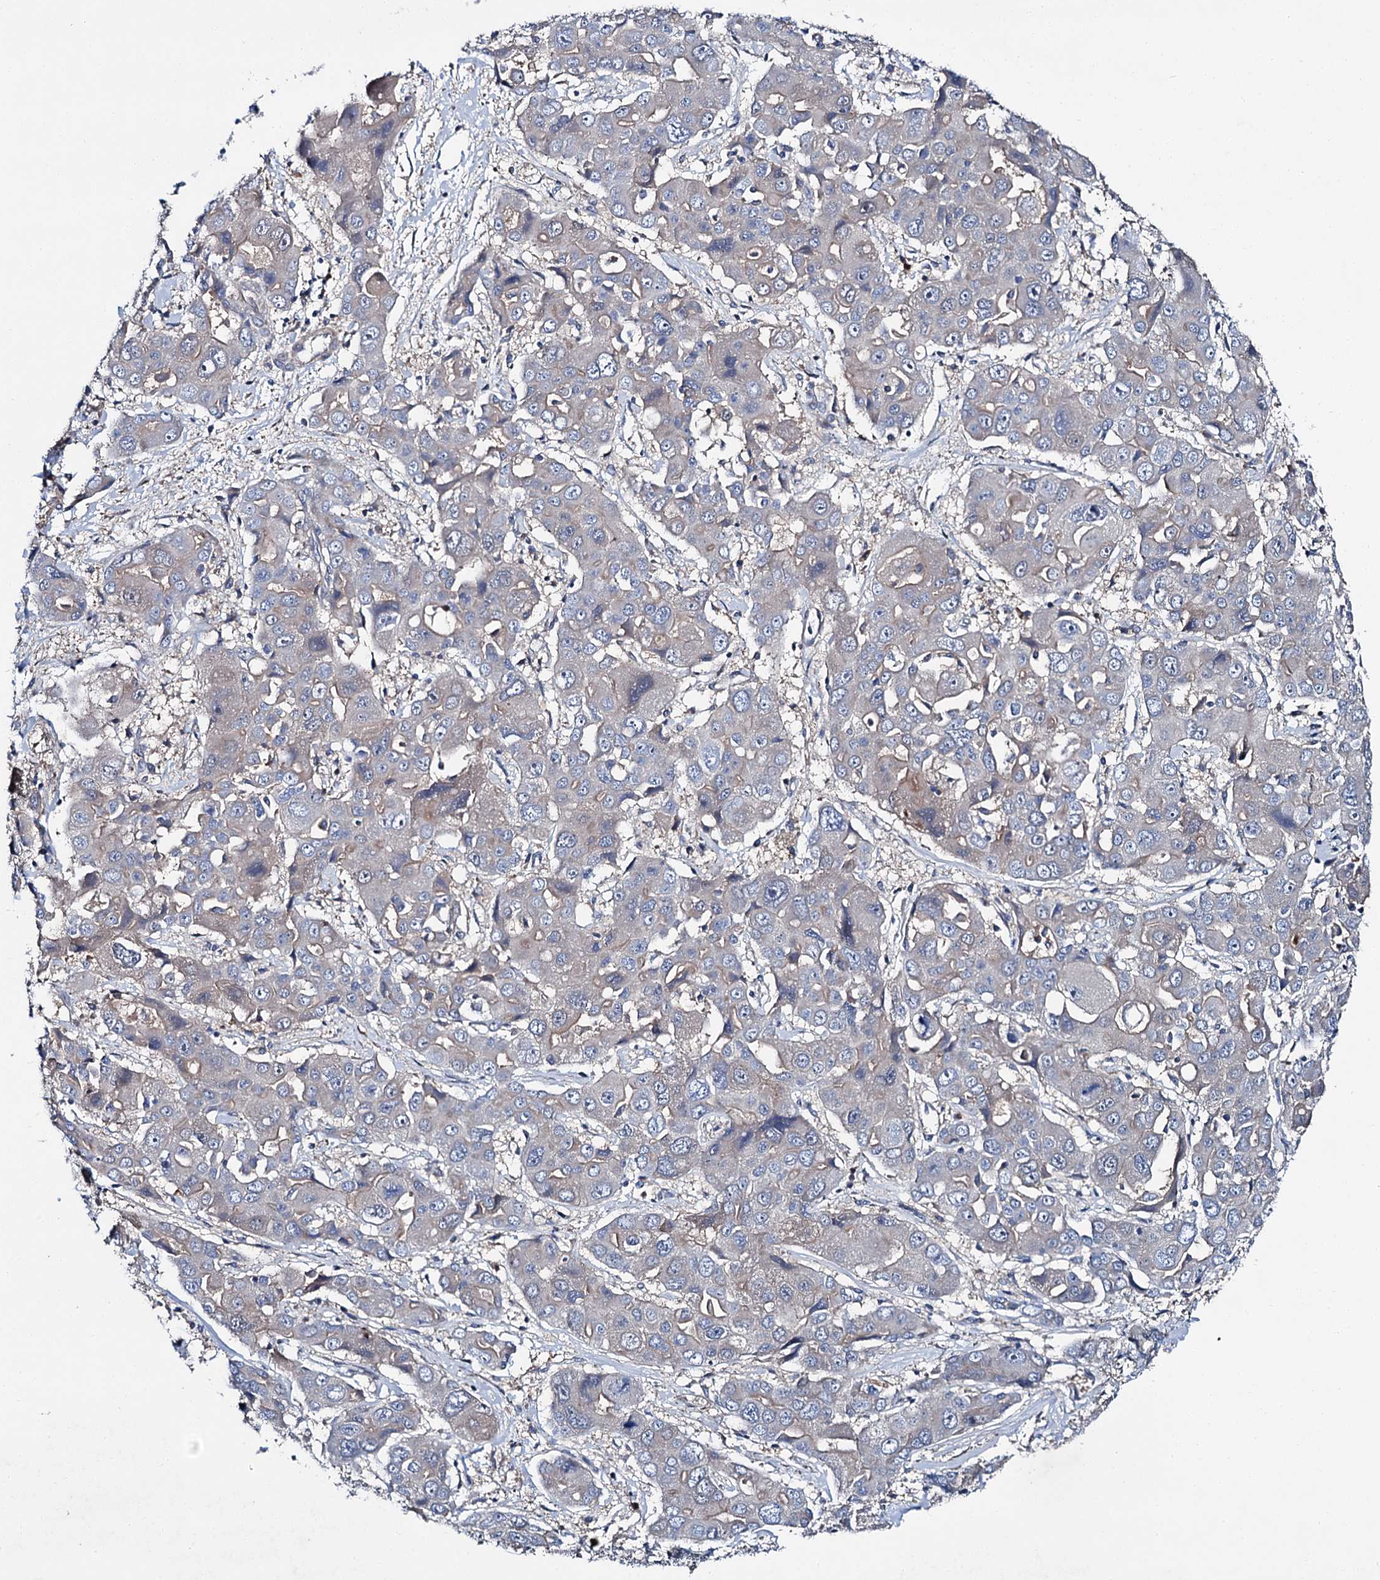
{"staining": {"intensity": "negative", "quantity": "none", "location": "none"}, "tissue": "liver cancer", "cell_type": "Tumor cells", "image_type": "cancer", "snomed": [{"axis": "morphology", "description": "Cholangiocarcinoma"}, {"axis": "topography", "description": "Liver"}], "caption": "Histopathology image shows no significant protein expression in tumor cells of cholangiocarcinoma (liver).", "gene": "SLC22A25", "patient": {"sex": "male", "age": 67}}